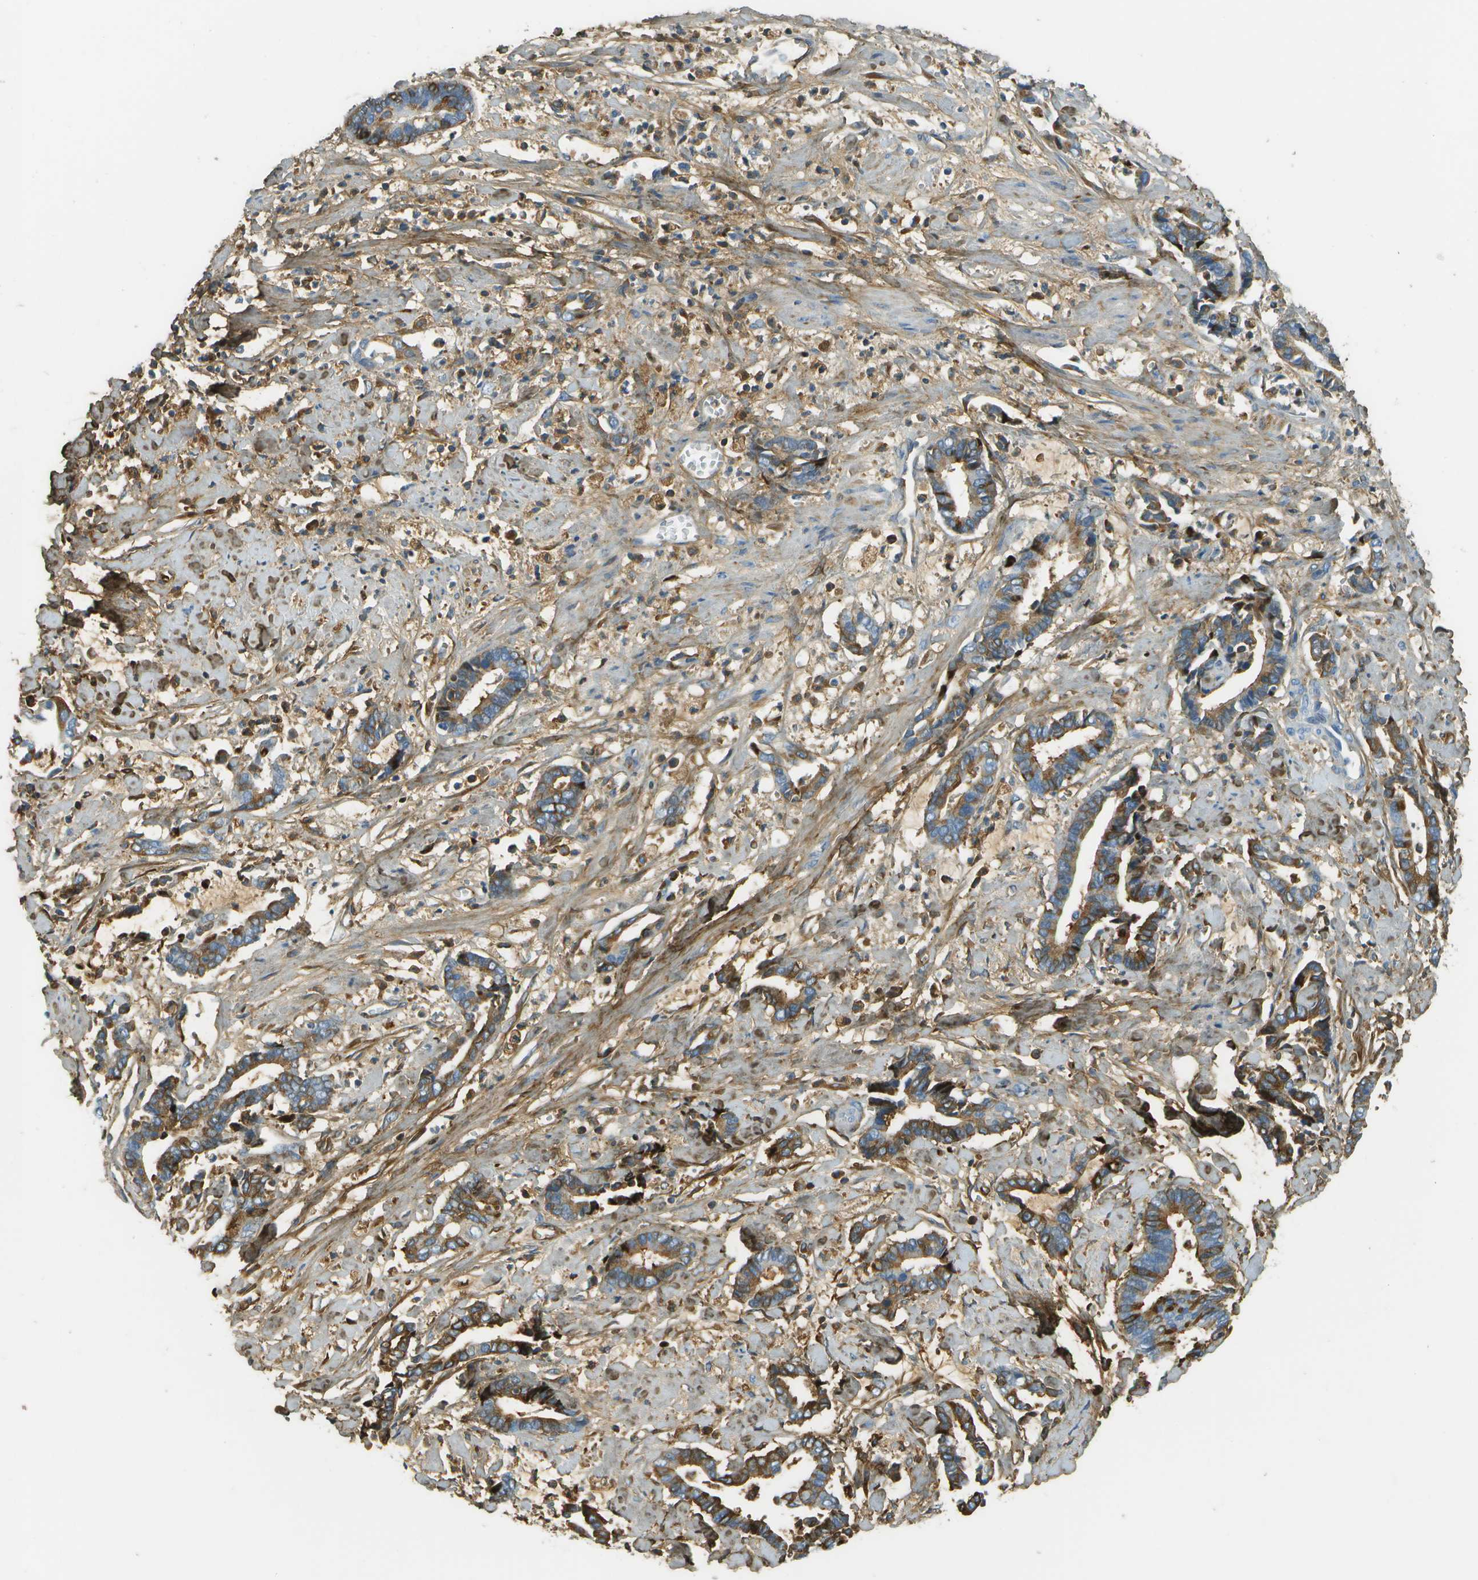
{"staining": {"intensity": "strong", "quantity": ">75%", "location": "cytoplasmic/membranous"}, "tissue": "cervical cancer", "cell_type": "Tumor cells", "image_type": "cancer", "snomed": [{"axis": "morphology", "description": "Adenocarcinoma, NOS"}, {"axis": "topography", "description": "Cervix"}], "caption": "A brown stain highlights strong cytoplasmic/membranous expression of a protein in cervical adenocarcinoma tumor cells.", "gene": "DCN", "patient": {"sex": "female", "age": 44}}